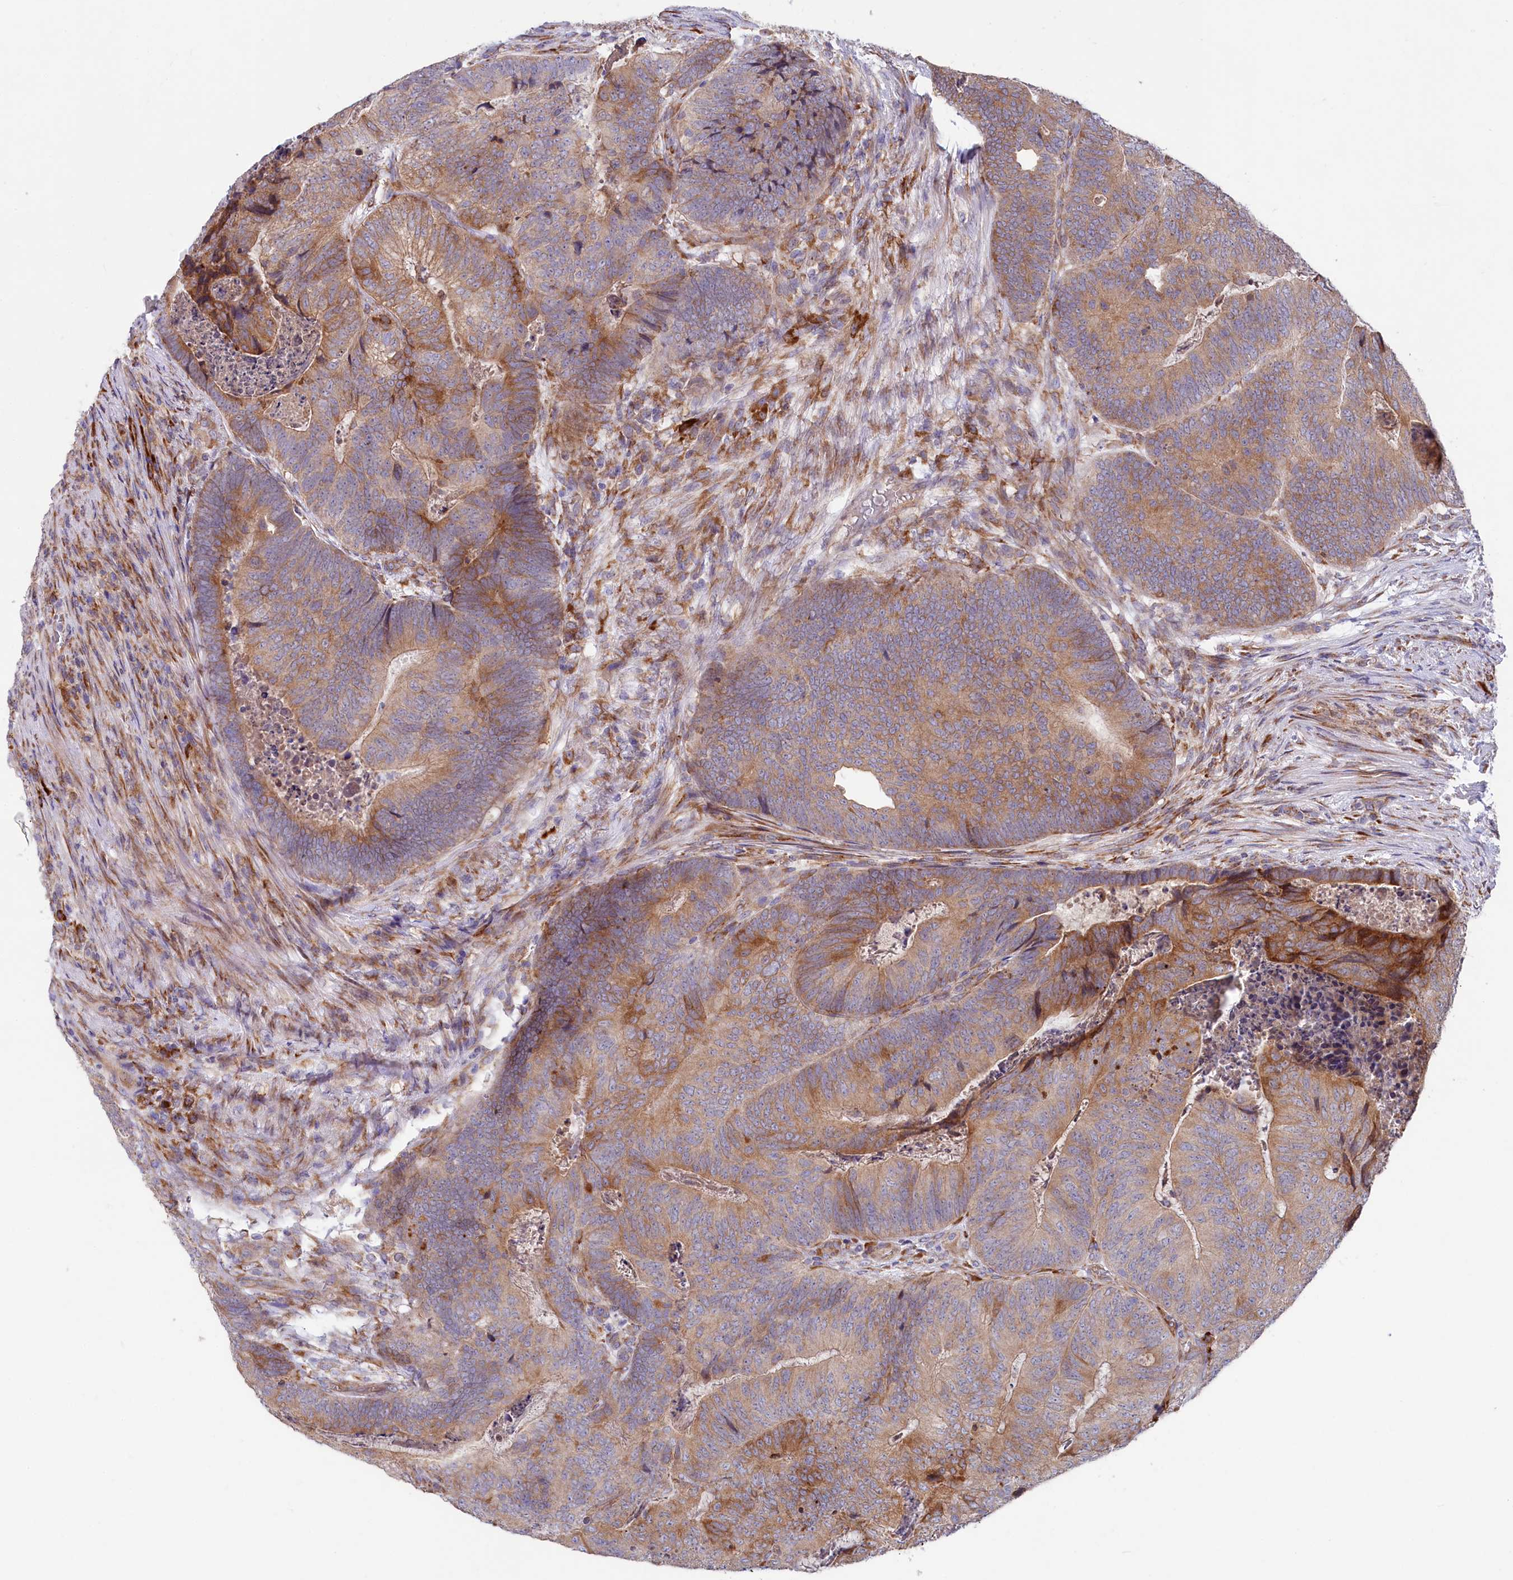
{"staining": {"intensity": "moderate", "quantity": ">75%", "location": "cytoplasmic/membranous"}, "tissue": "colorectal cancer", "cell_type": "Tumor cells", "image_type": "cancer", "snomed": [{"axis": "morphology", "description": "Adenocarcinoma, NOS"}, {"axis": "topography", "description": "Colon"}], "caption": "IHC staining of colorectal cancer (adenocarcinoma), which shows medium levels of moderate cytoplasmic/membranous staining in about >75% of tumor cells indicating moderate cytoplasmic/membranous protein positivity. The staining was performed using DAB (3,3'-diaminobenzidine) (brown) for protein detection and nuclei were counterstained in hematoxylin (blue).", "gene": "CHID1", "patient": {"sex": "female", "age": 67}}